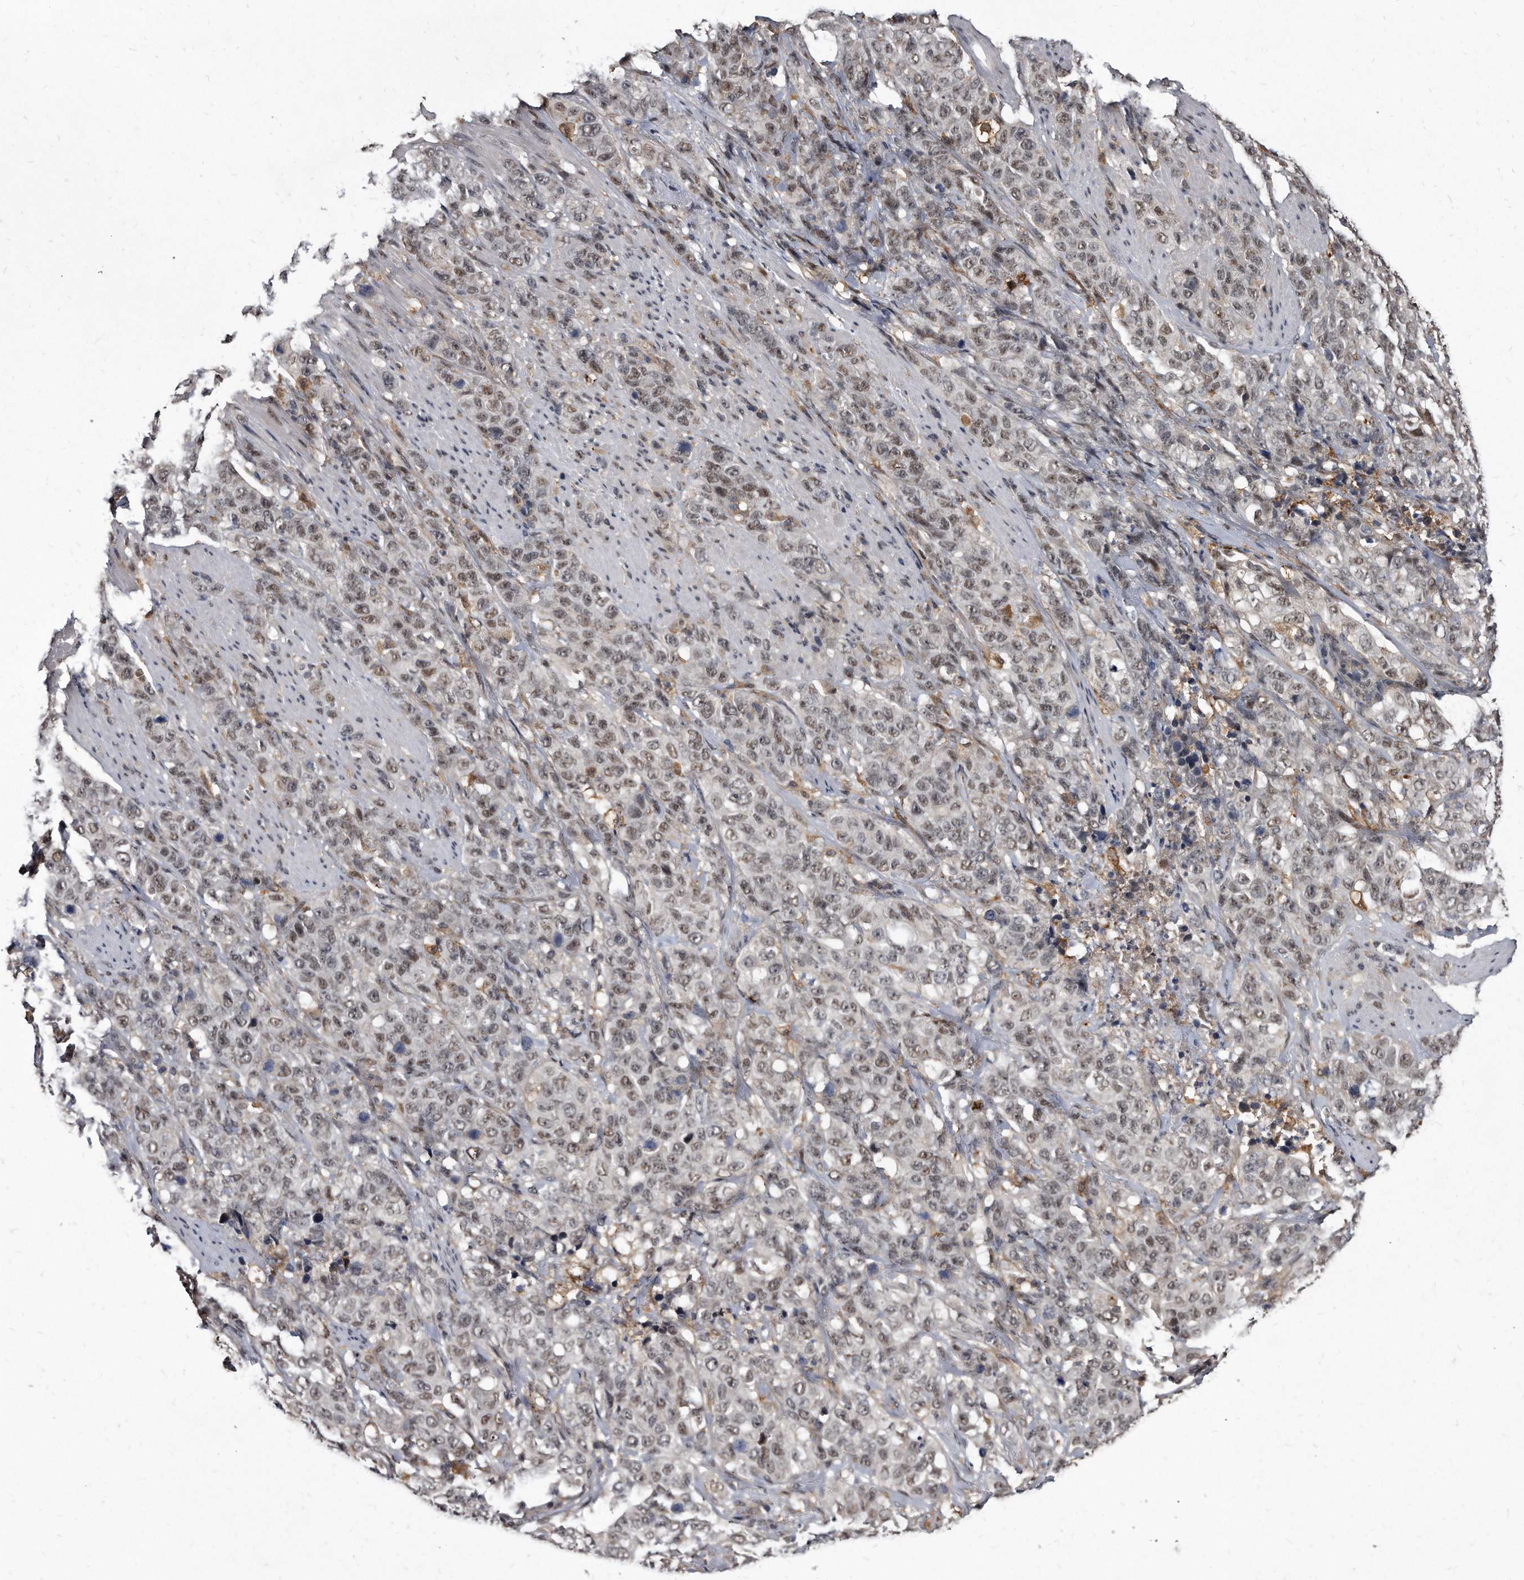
{"staining": {"intensity": "weak", "quantity": ">75%", "location": "nuclear"}, "tissue": "stomach cancer", "cell_type": "Tumor cells", "image_type": "cancer", "snomed": [{"axis": "morphology", "description": "Adenocarcinoma, NOS"}, {"axis": "topography", "description": "Stomach"}], "caption": "Protein expression analysis of human adenocarcinoma (stomach) reveals weak nuclear staining in about >75% of tumor cells. The staining was performed using DAB to visualize the protein expression in brown, while the nuclei were stained in blue with hematoxylin (Magnification: 20x).", "gene": "KLHDC3", "patient": {"sex": "male", "age": 48}}